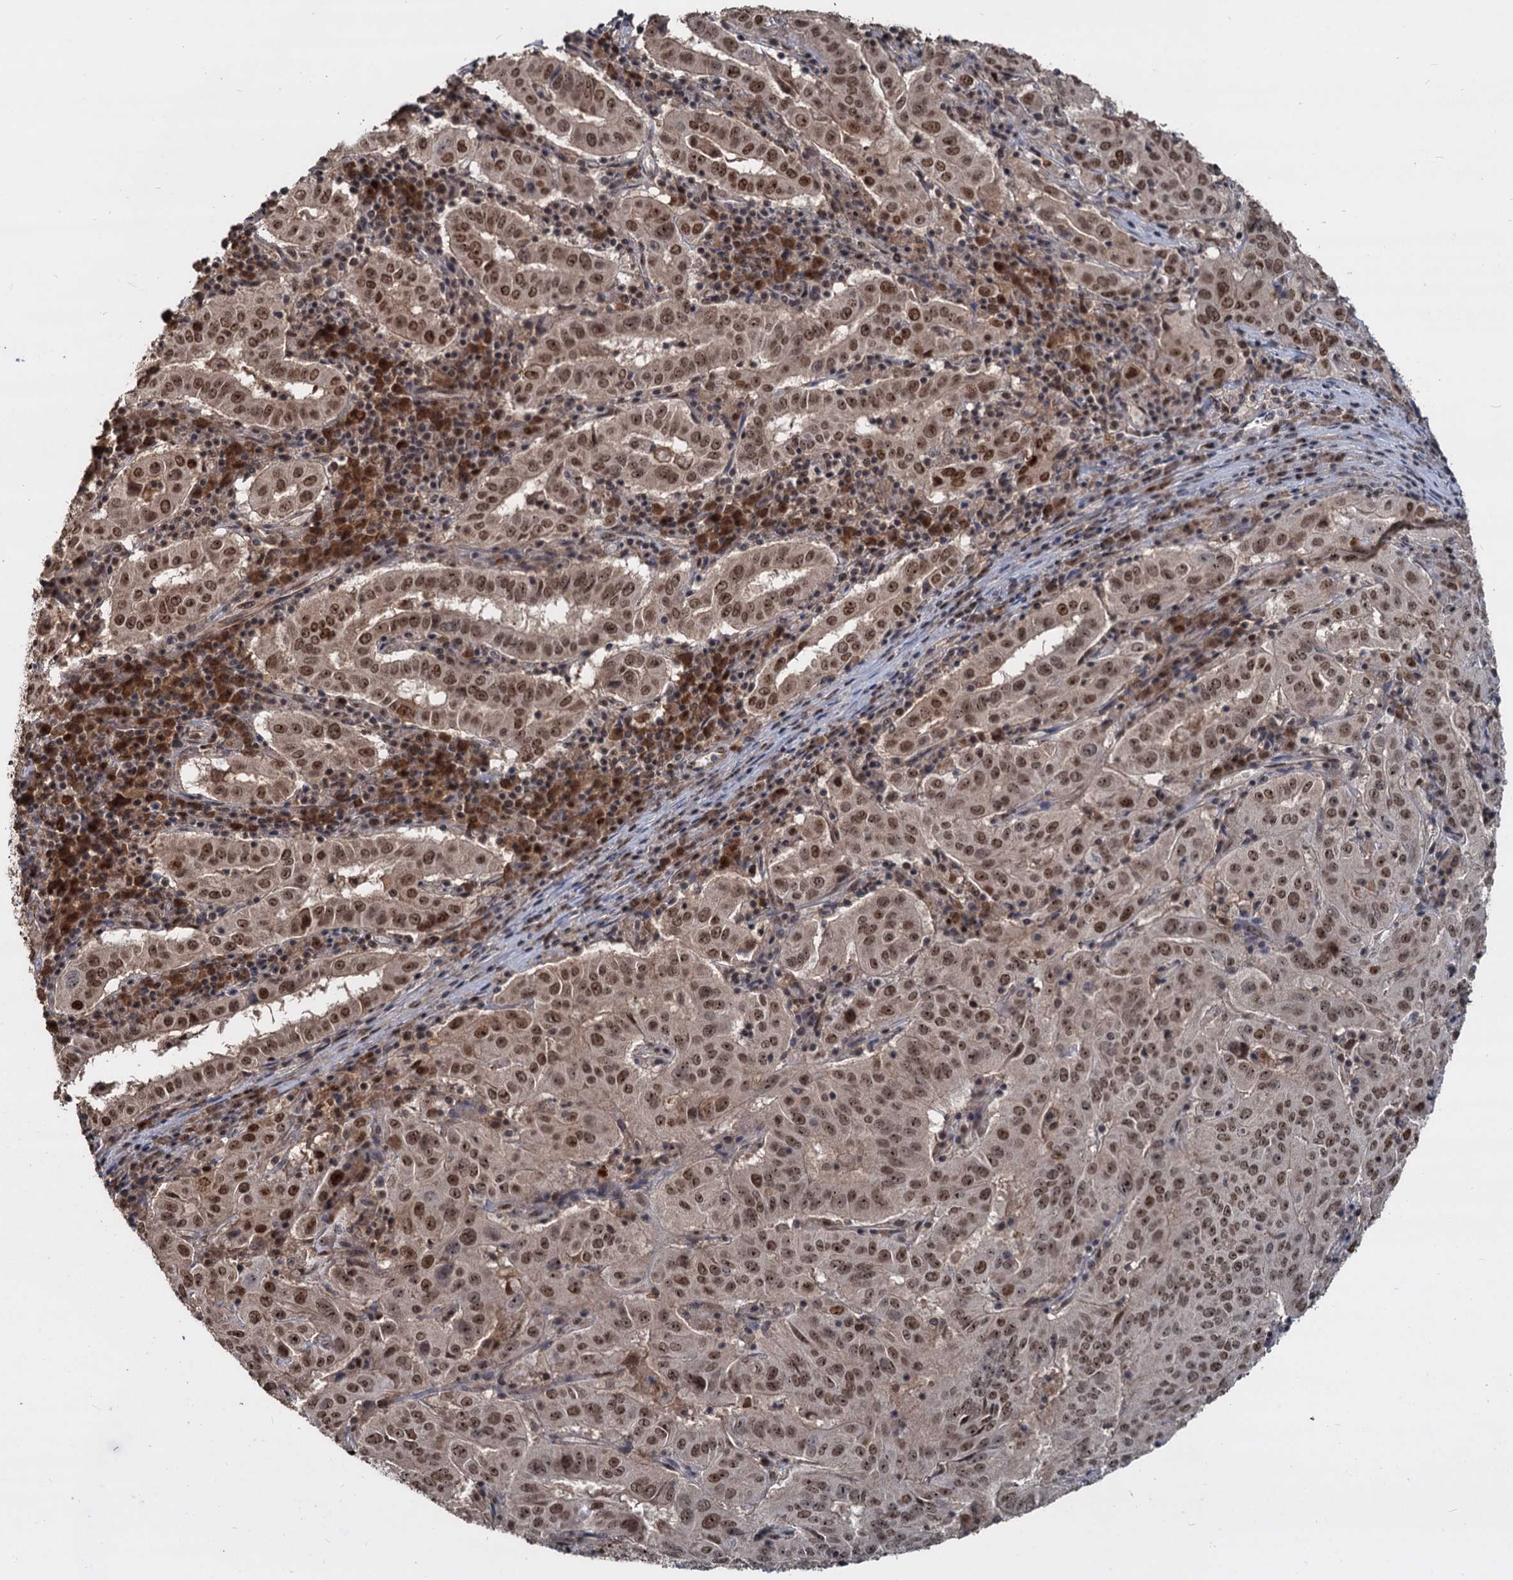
{"staining": {"intensity": "moderate", "quantity": ">75%", "location": "nuclear"}, "tissue": "pancreatic cancer", "cell_type": "Tumor cells", "image_type": "cancer", "snomed": [{"axis": "morphology", "description": "Adenocarcinoma, NOS"}, {"axis": "topography", "description": "Pancreas"}], "caption": "A photomicrograph showing moderate nuclear expression in about >75% of tumor cells in pancreatic cancer (adenocarcinoma), as visualized by brown immunohistochemical staining.", "gene": "FAM216B", "patient": {"sex": "male", "age": 63}}